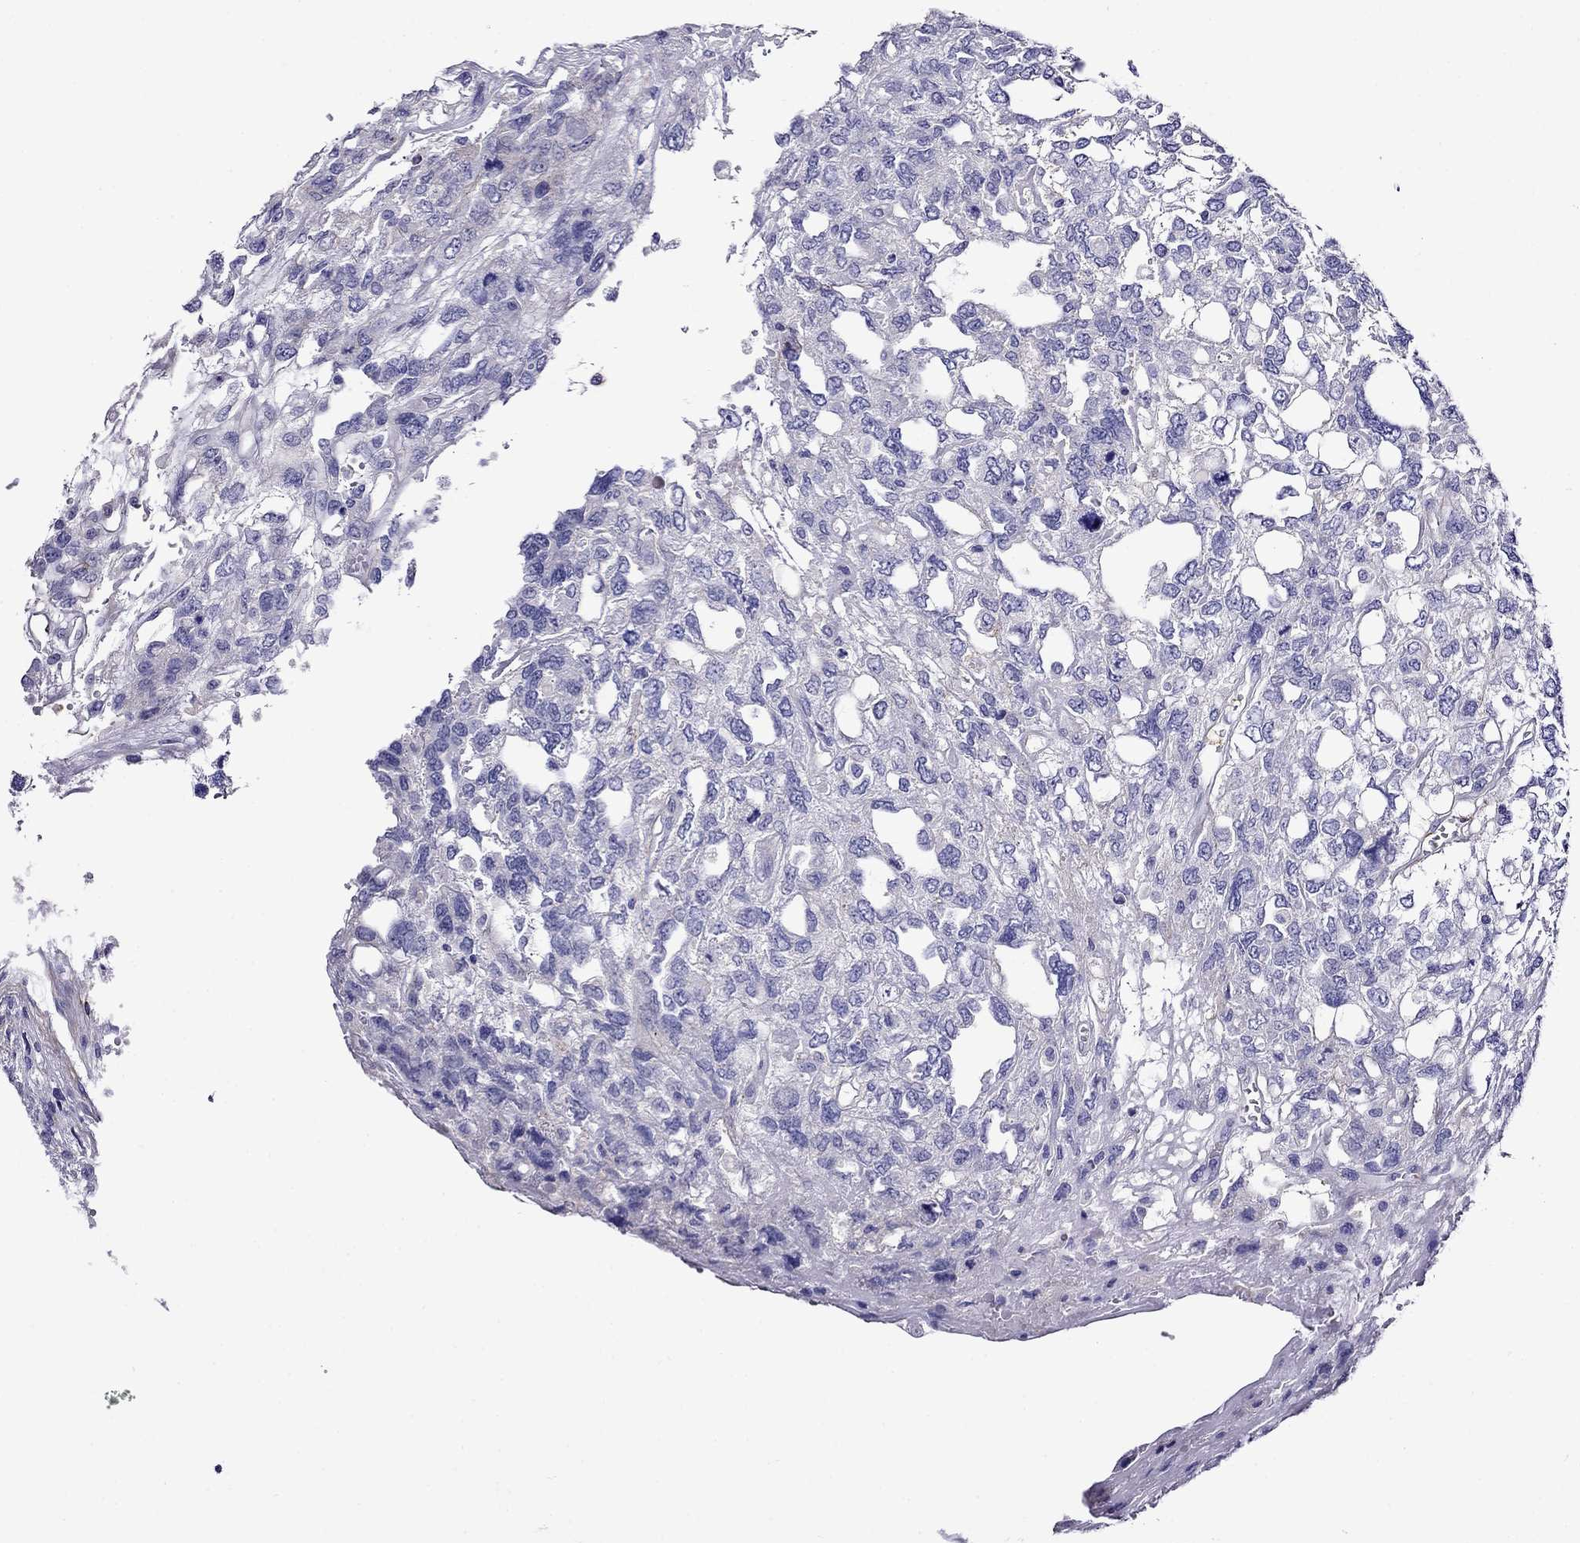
{"staining": {"intensity": "negative", "quantity": "none", "location": "none"}, "tissue": "testis cancer", "cell_type": "Tumor cells", "image_type": "cancer", "snomed": [{"axis": "morphology", "description": "Seminoma, NOS"}, {"axis": "topography", "description": "Testis"}], "caption": "Immunohistochemistry of seminoma (testis) reveals no positivity in tumor cells. (DAB immunohistochemistry (IHC) visualized using brightfield microscopy, high magnification).", "gene": "SCG2", "patient": {"sex": "male", "age": 52}}